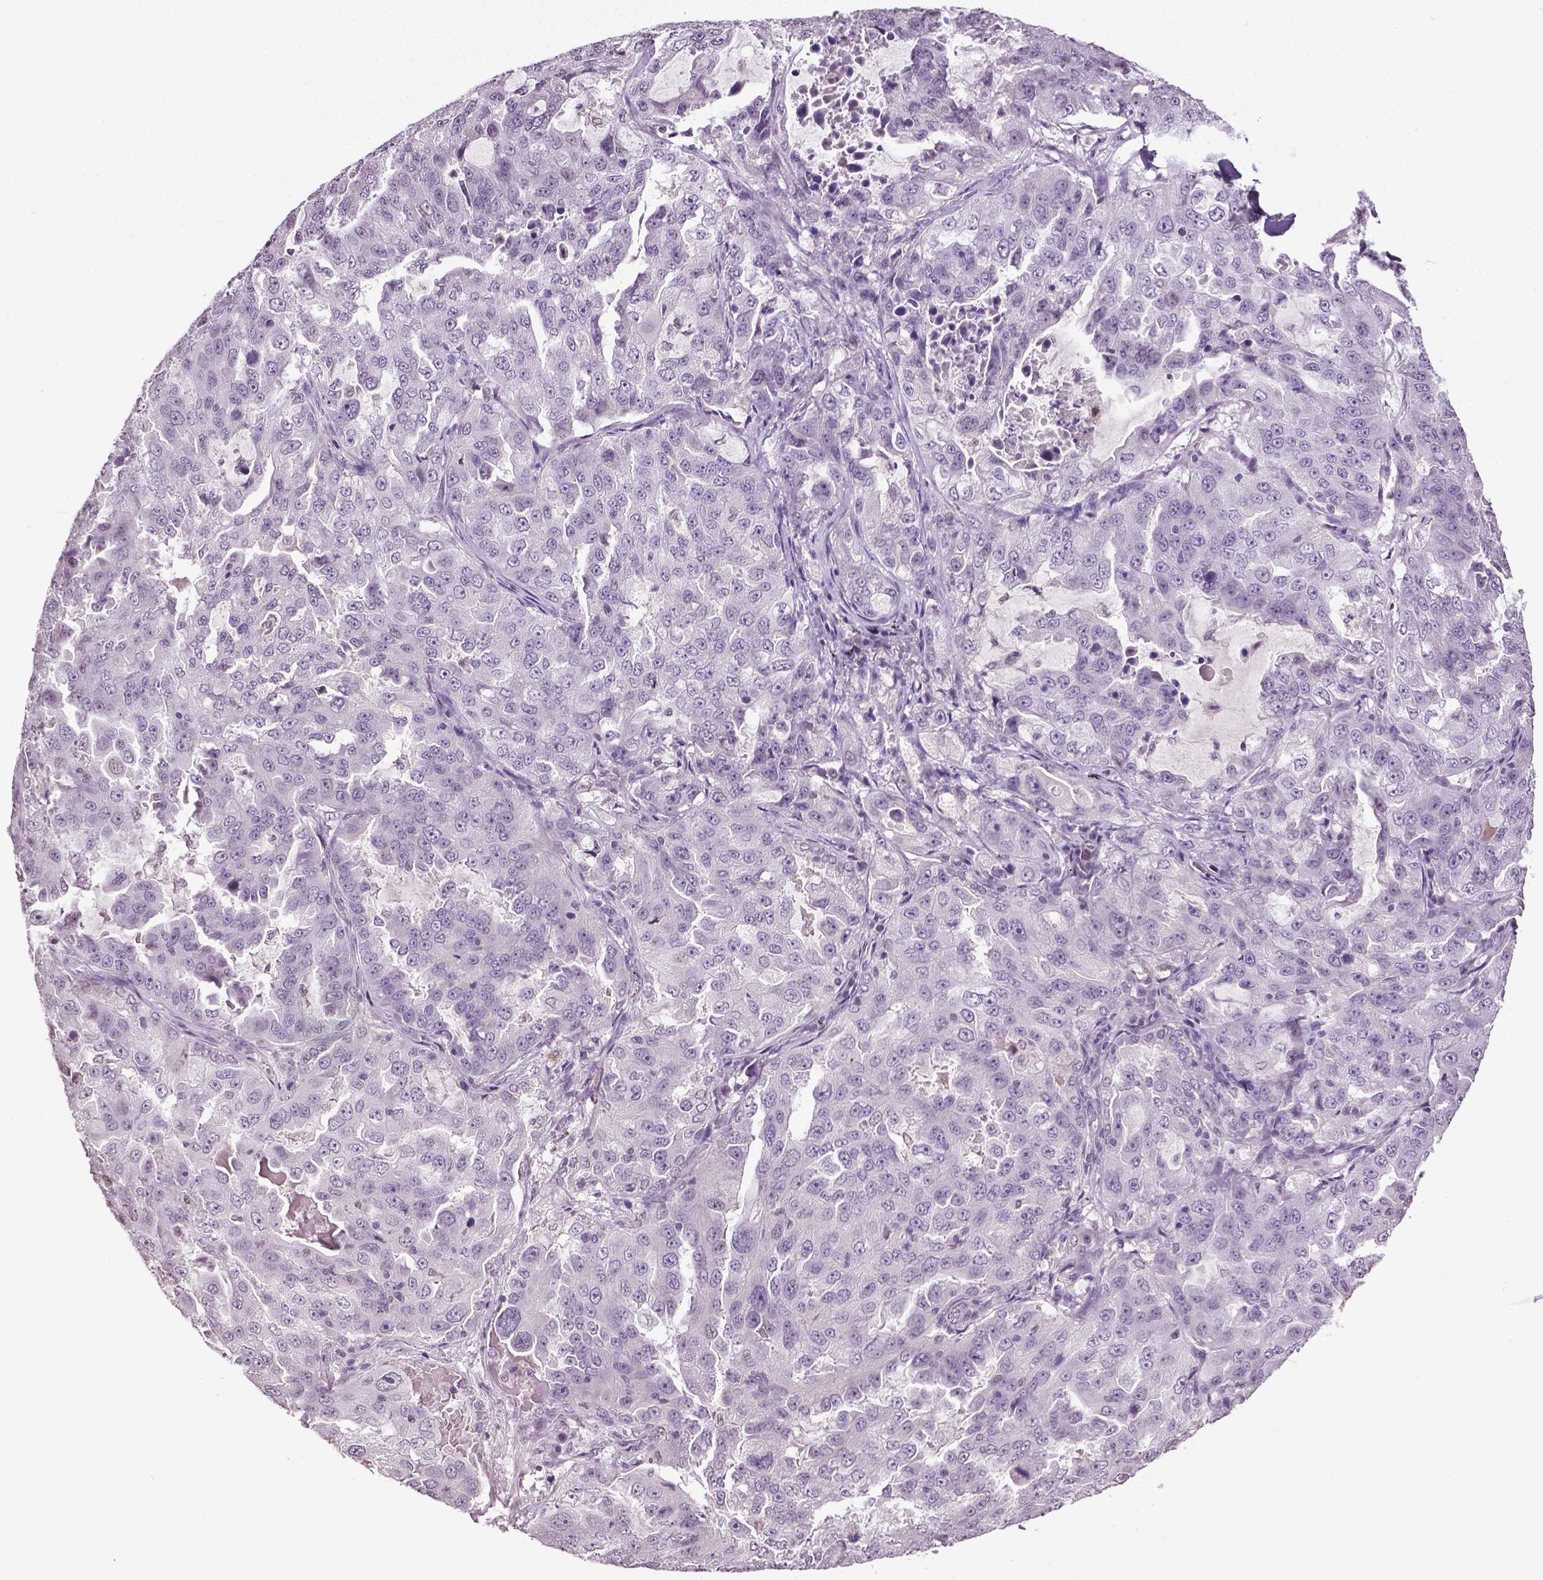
{"staining": {"intensity": "negative", "quantity": "none", "location": "none"}, "tissue": "lung cancer", "cell_type": "Tumor cells", "image_type": "cancer", "snomed": [{"axis": "morphology", "description": "Adenocarcinoma, NOS"}, {"axis": "topography", "description": "Lung"}], "caption": "Immunohistochemical staining of lung cancer (adenocarcinoma) shows no significant staining in tumor cells.", "gene": "DLX5", "patient": {"sex": "female", "age": 61}}